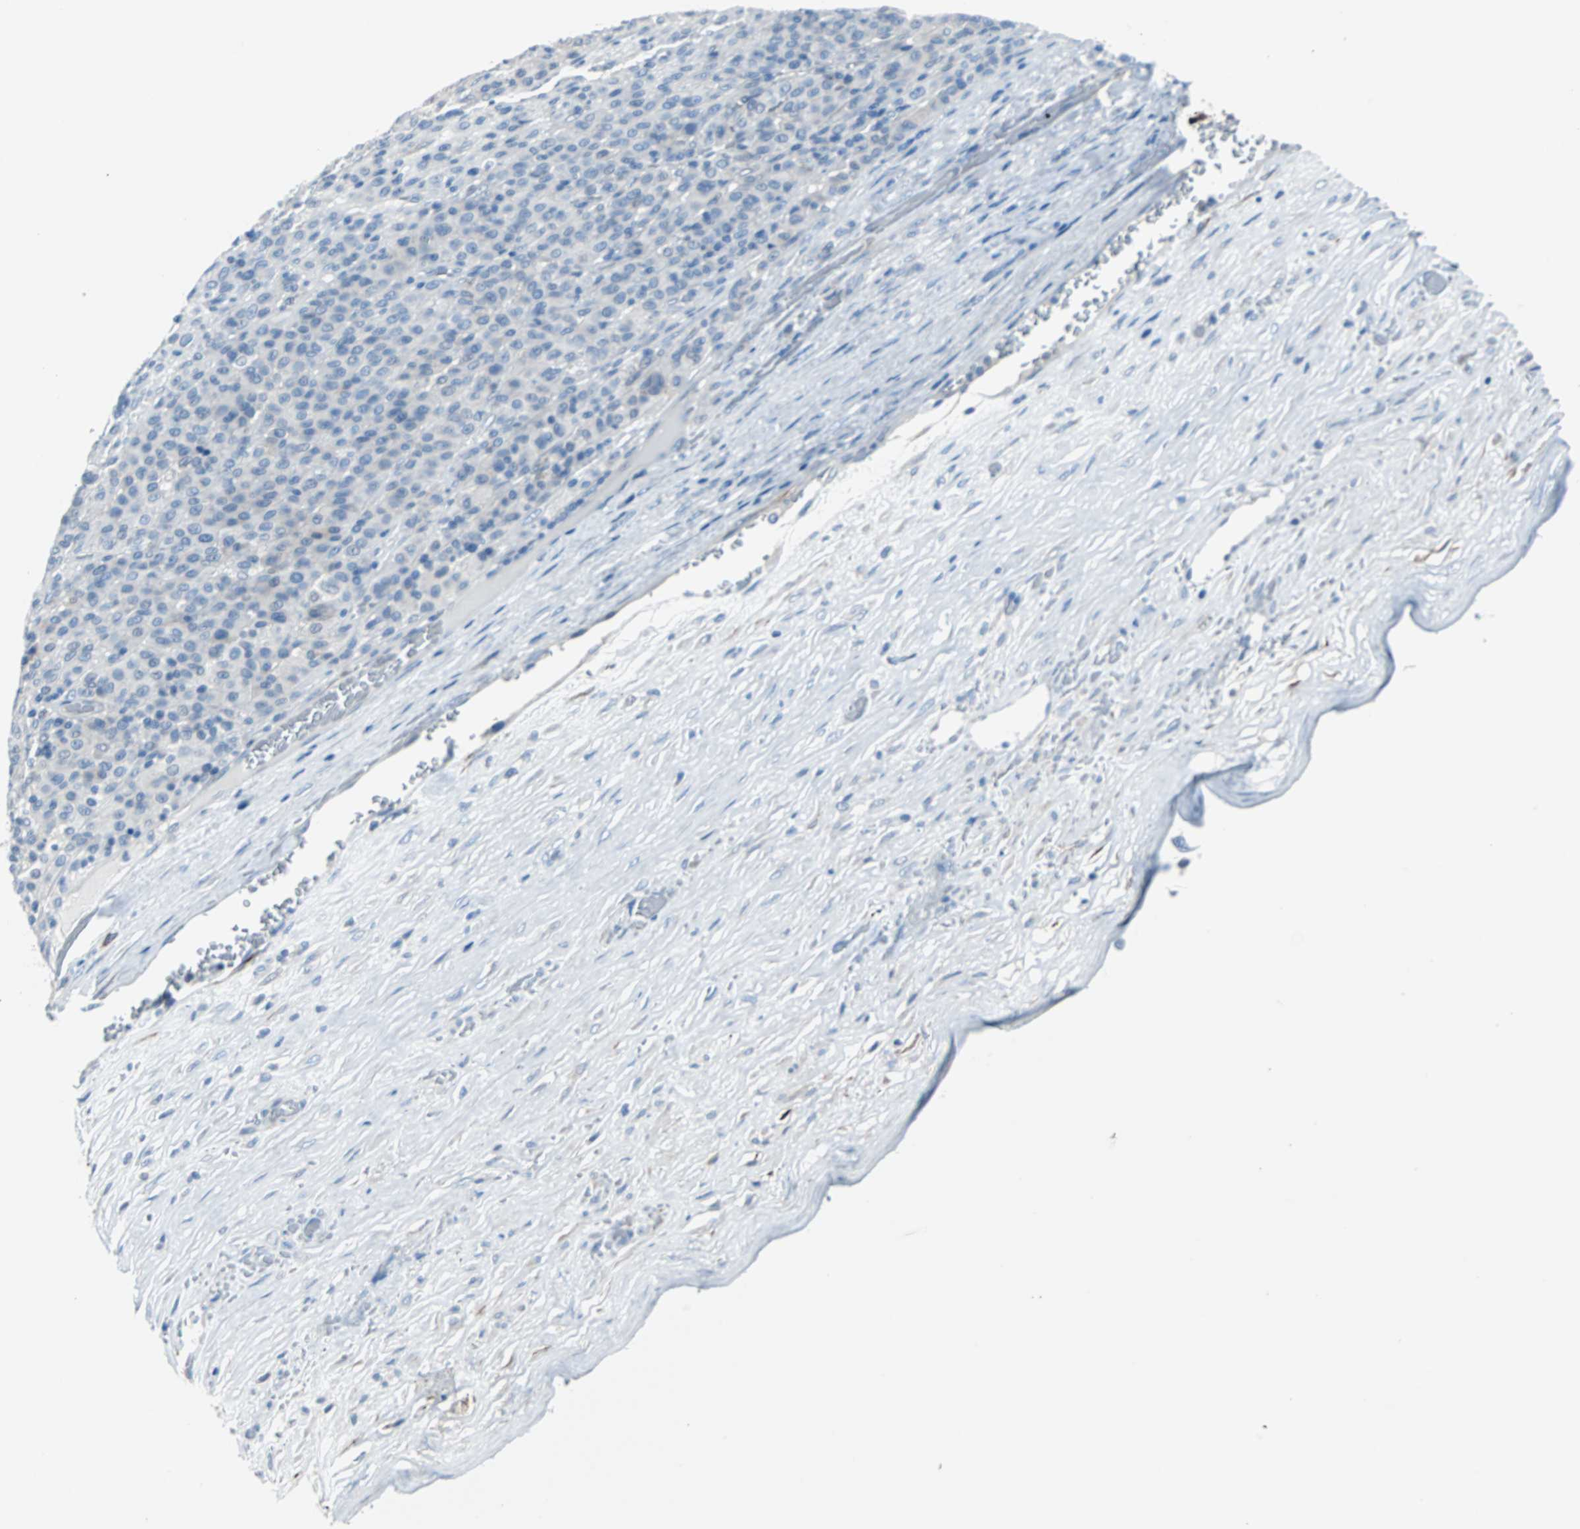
{"staining": {"intensity": "negative", "quantity": "none", "location": "none"}, "tissue": "melanoma", "cell_type": "Tumor cells", "image_type": "cancer", "snomed": [{"axis": "morphology", "description": "Malignant melanoma, Metastatic site"}, {"axis": "topography", "description": "Pancreas"}], "caption": "Immunohistochemistry (IHC) photomicrograph of neoplastic tissue: human malignant melanoma (metastatic site) stained with DAB demonstrates no significant protein positivity in tumor cells. Brightfield microscopy of immunohistochemistry (IHC) stained with DAB (brown) and hematoxylin (blue), captured at high magnification.", "gene": "KRT7", "patient": {"sex": "female", "age": 30}}